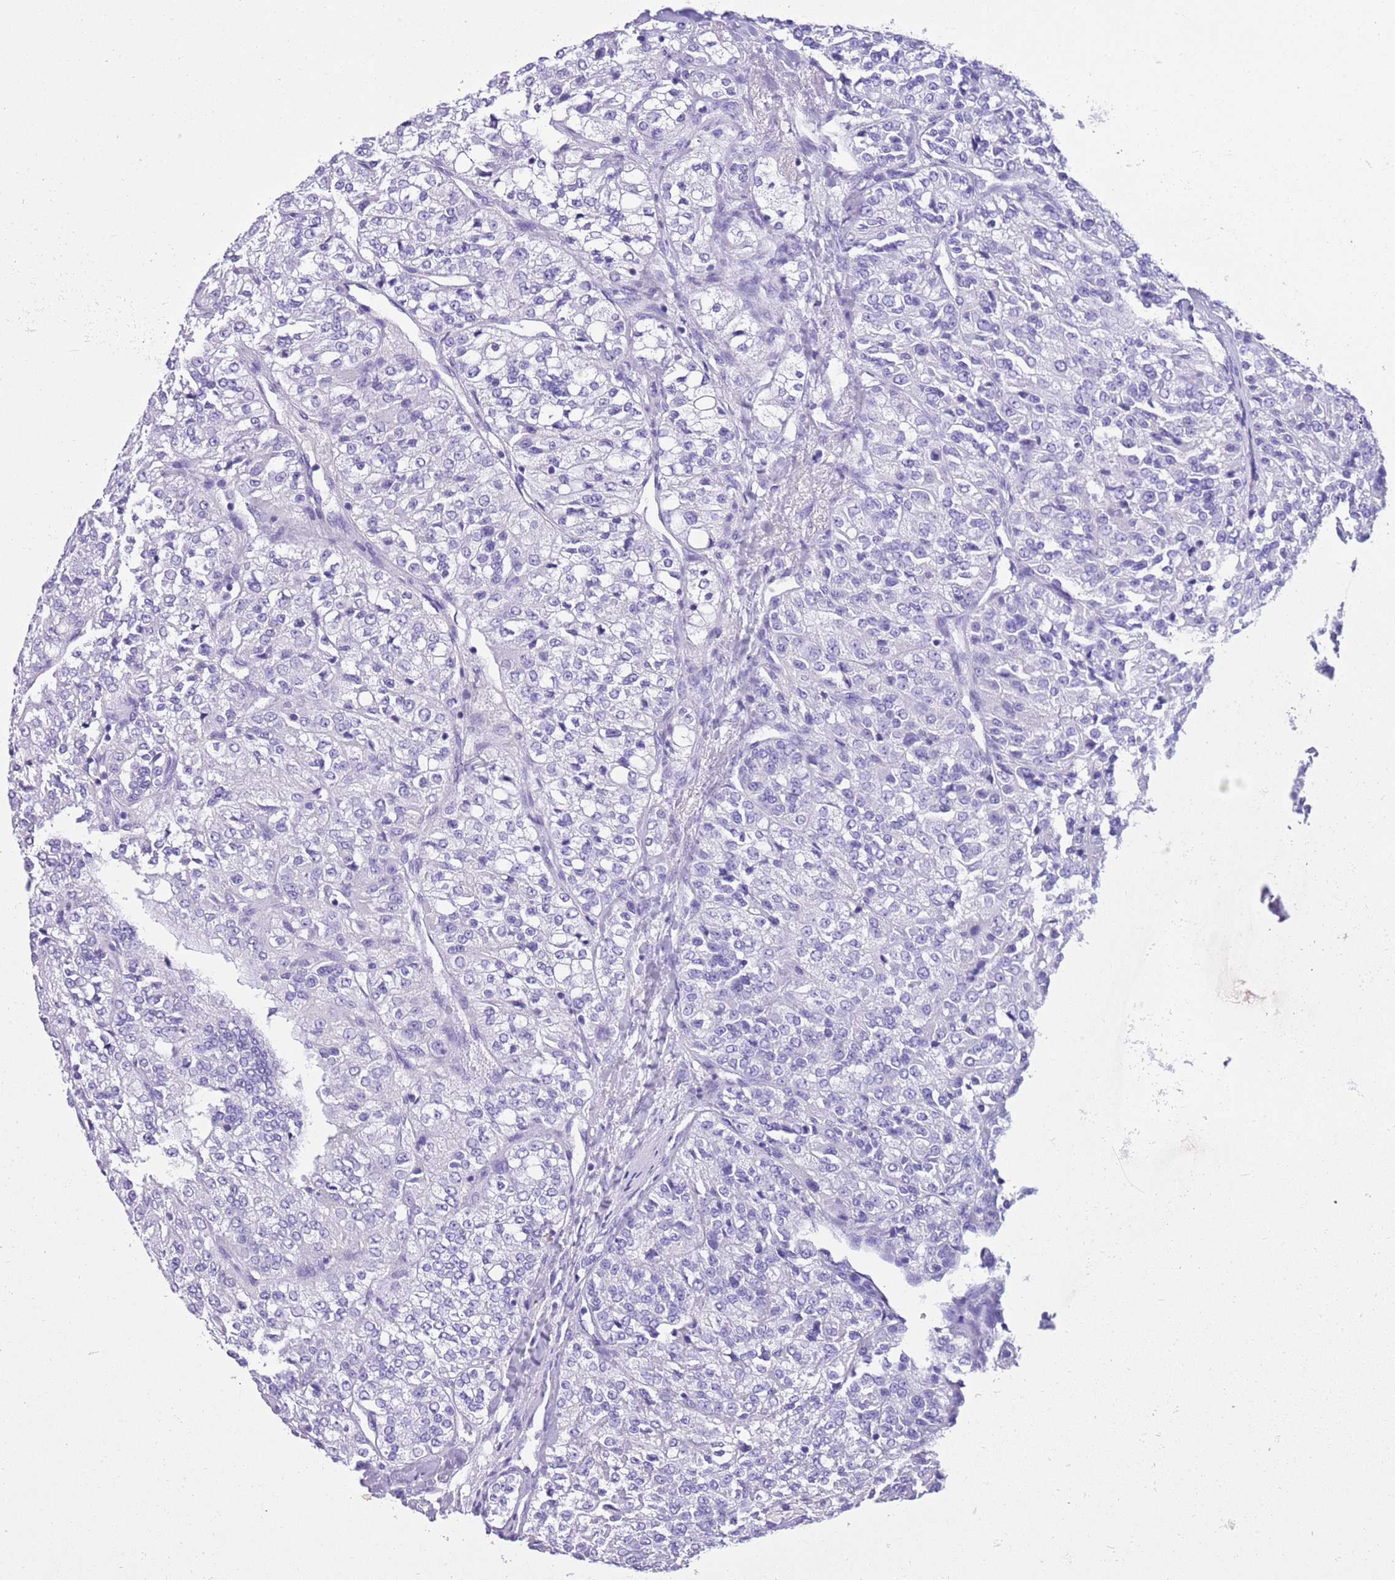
{"staining": {"intensity": "negative", "quantity": "none", "location": "none"}, "tissue": "renal cancer", "cell_type": "Tumor cells", "image_type": "cancer", "snomed": [{"axis": "morphology", "description": "Adenocarcinoma, NOS"}, {"axis": "topography", "description": "Kidney"}], "caption": "This is a photomicrograph of immunohistochemistry (IHC) staining of renal cancer, which shows no positivity in tumor cells.", "gene": "TBC1D10B", "patient": {"sex": "female", "age": 63}}